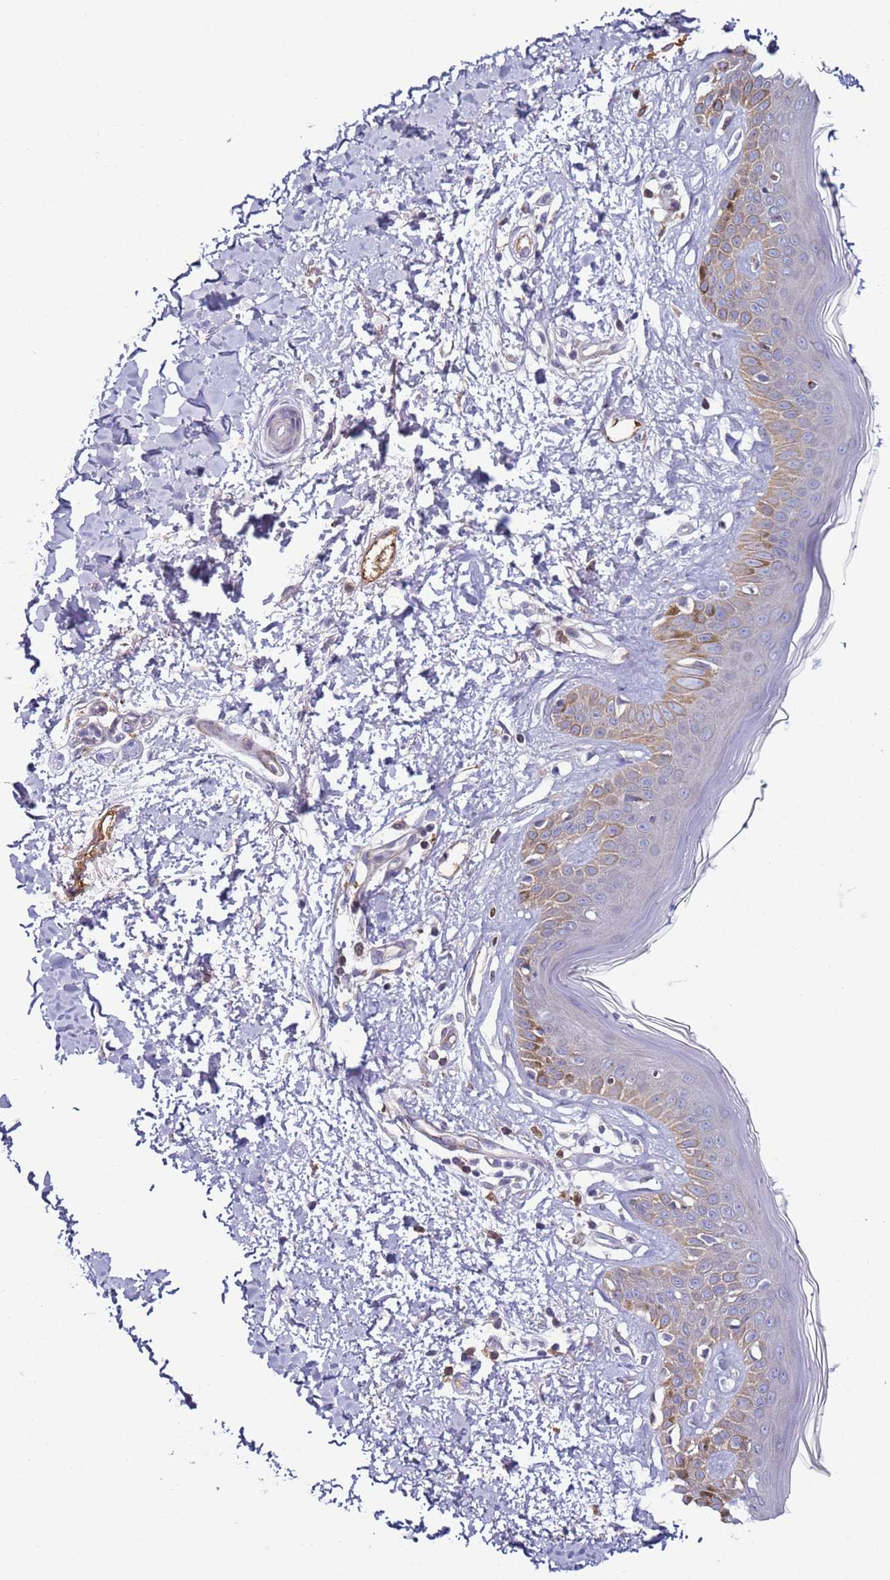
{"staining": {"intensity": "negative", "quantity": "none", "location": "none"}, "tissue": "skin", "cell_type": "Fibroblasts", "image_type": "normal", "snomed": [{"axis": "morphology", "description": "Normal tissue, NOS"}, {"axis": "topography", "description": "Skin"}], "caption": "Benign skin was stained to show a protein in brown. There is no significant staining in fibroblasts. (Stains: DAB immunohistochemistry (IHC) with hematoxylin counter stain, Microscopy: brightfield microscopy at high magnification).", "gene": "NPAP1", "patient": {"sex": "female", "age": 64}}